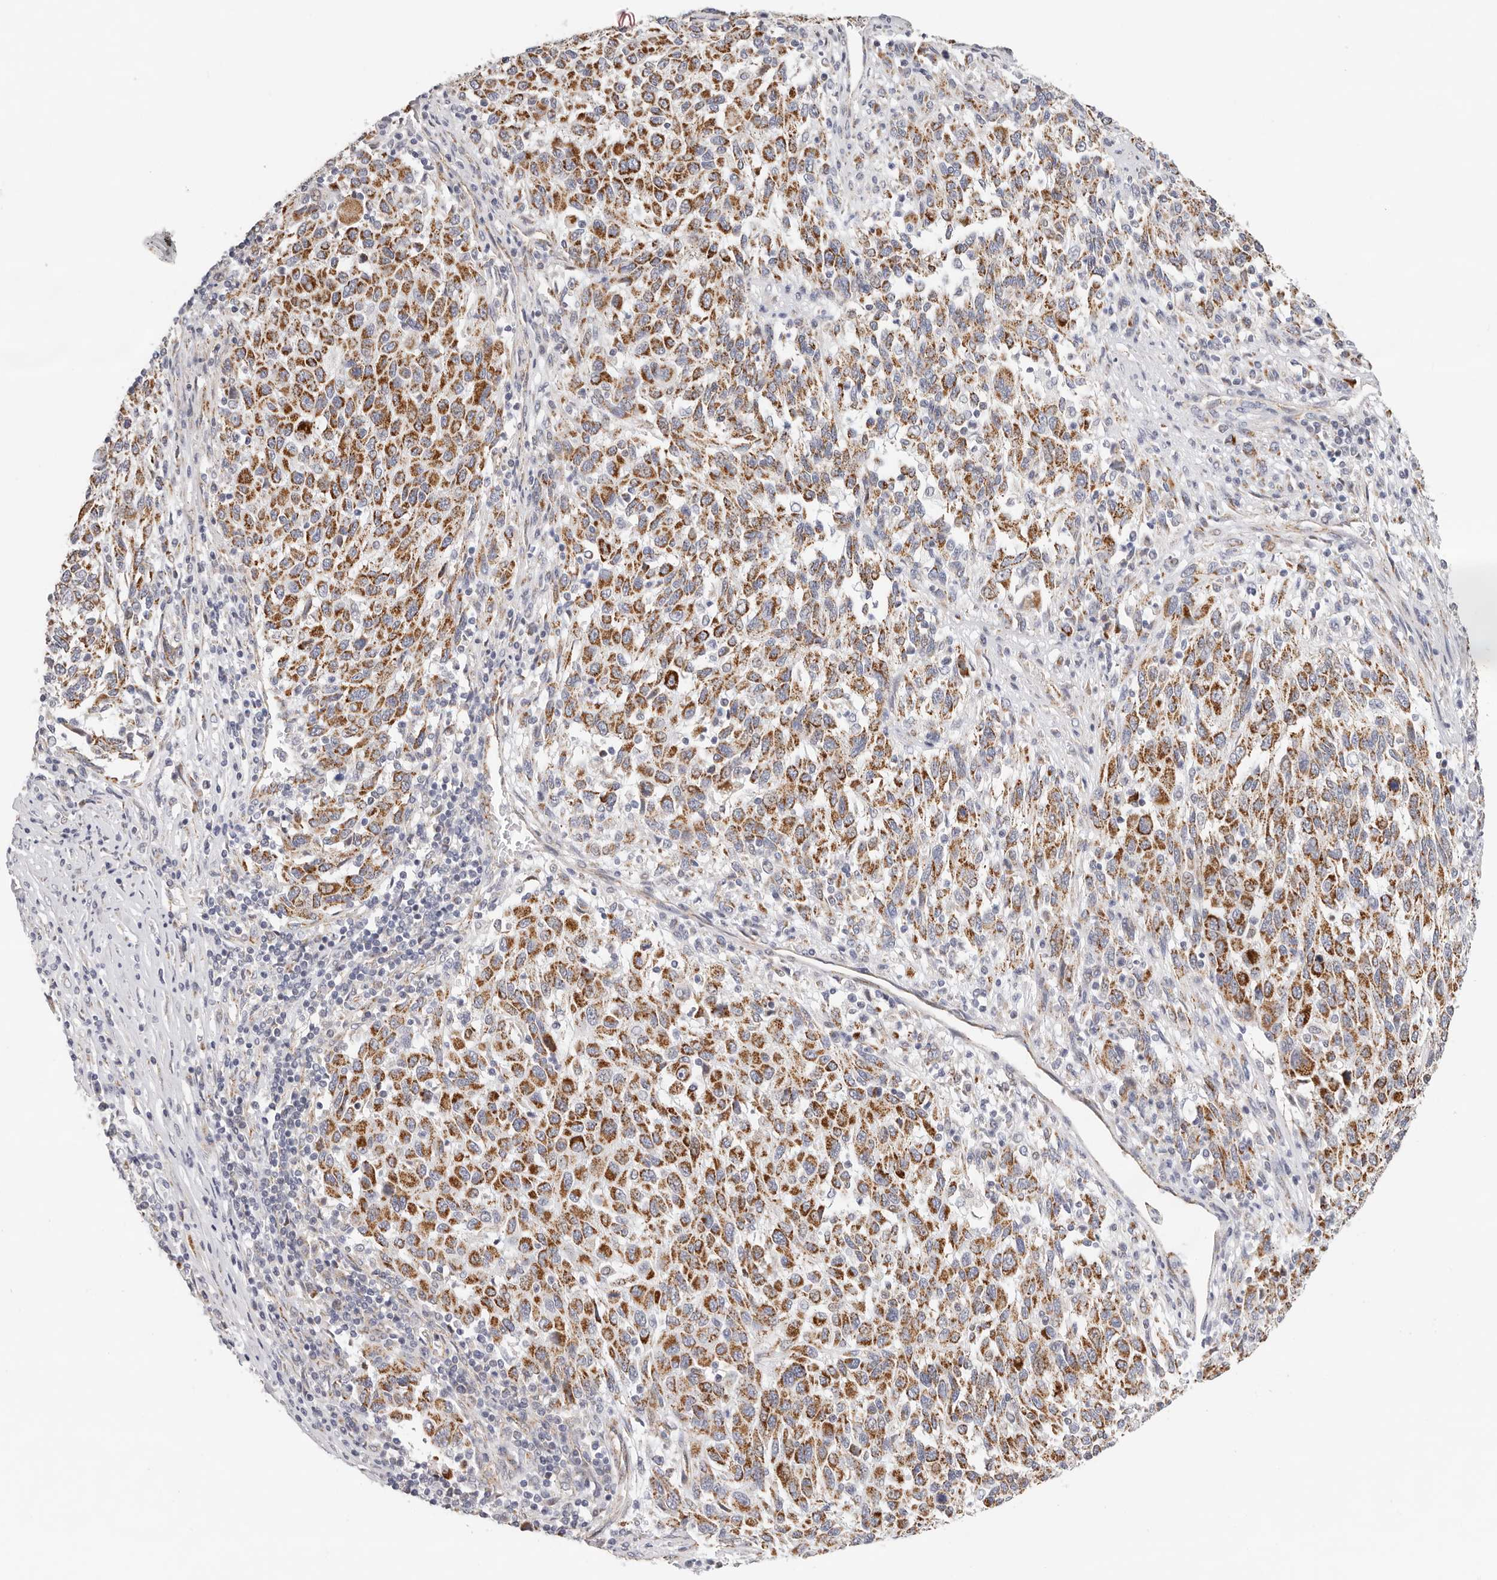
{"staining": {"intensity": "strong", "quantity": "25%-75%", "location": "cytoplasmic/membranous"}, "tissue": "melanoma", "cell_type": "Tumor cells", "image_type": "cancer", "snomed": [{"axis": "morphology", "description": "Malignant melanoma, Metastatic site"}, {"axis": "topography", "description": "Lymph node"}], "caption": "Protein staining of melanoma tissue shows strong cytoplasmic/membranous expression in about 25%-75% of tumor cells.", "gene": "AFDN", "patient": {"sex": "male", "age": 61}}